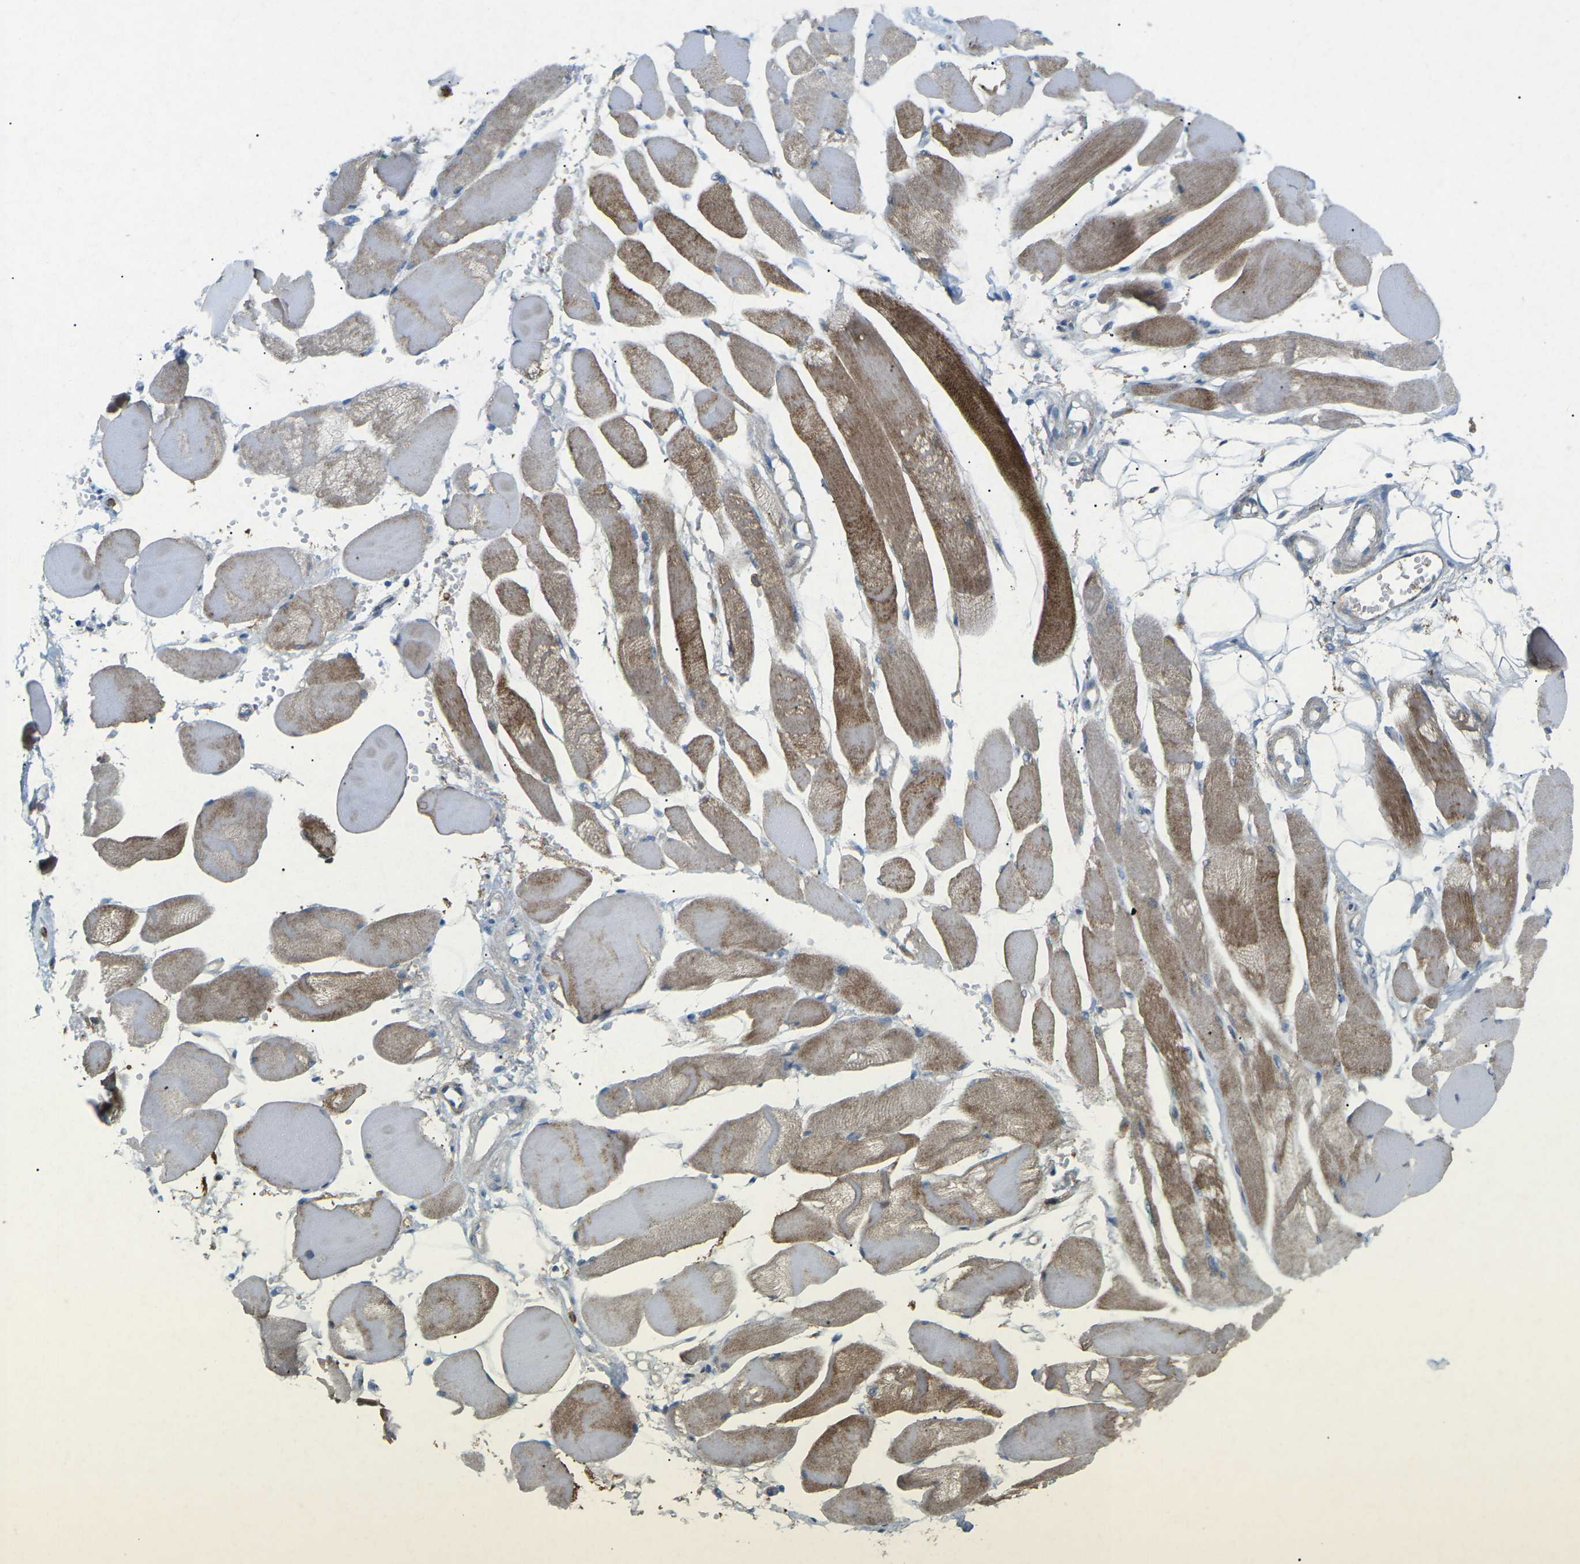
{"staining": {"intensity": "strong", "quantity": ">75%", "location": "cytoplasmic/membranous"}, "tissue": "skeletal muscle", "cell_type": "Myocytes", "image_type": "normal", "snomed": [{"axis": "morphology", "description": "Normal tissue, NOS"}, {"axis": "topography", "description": "Skeletal muscle"}, {"axis": "topography", "description": "Peripheral nerve tissue"}], "caption": "Brown immunohistochemical staining in normal skeletal muscle demonstrates strong cytoplasmic/membranous positivity in approximately >75% of myocytes.", "gene": "STK11", "patient": {"sex": "female", "age": 84}}